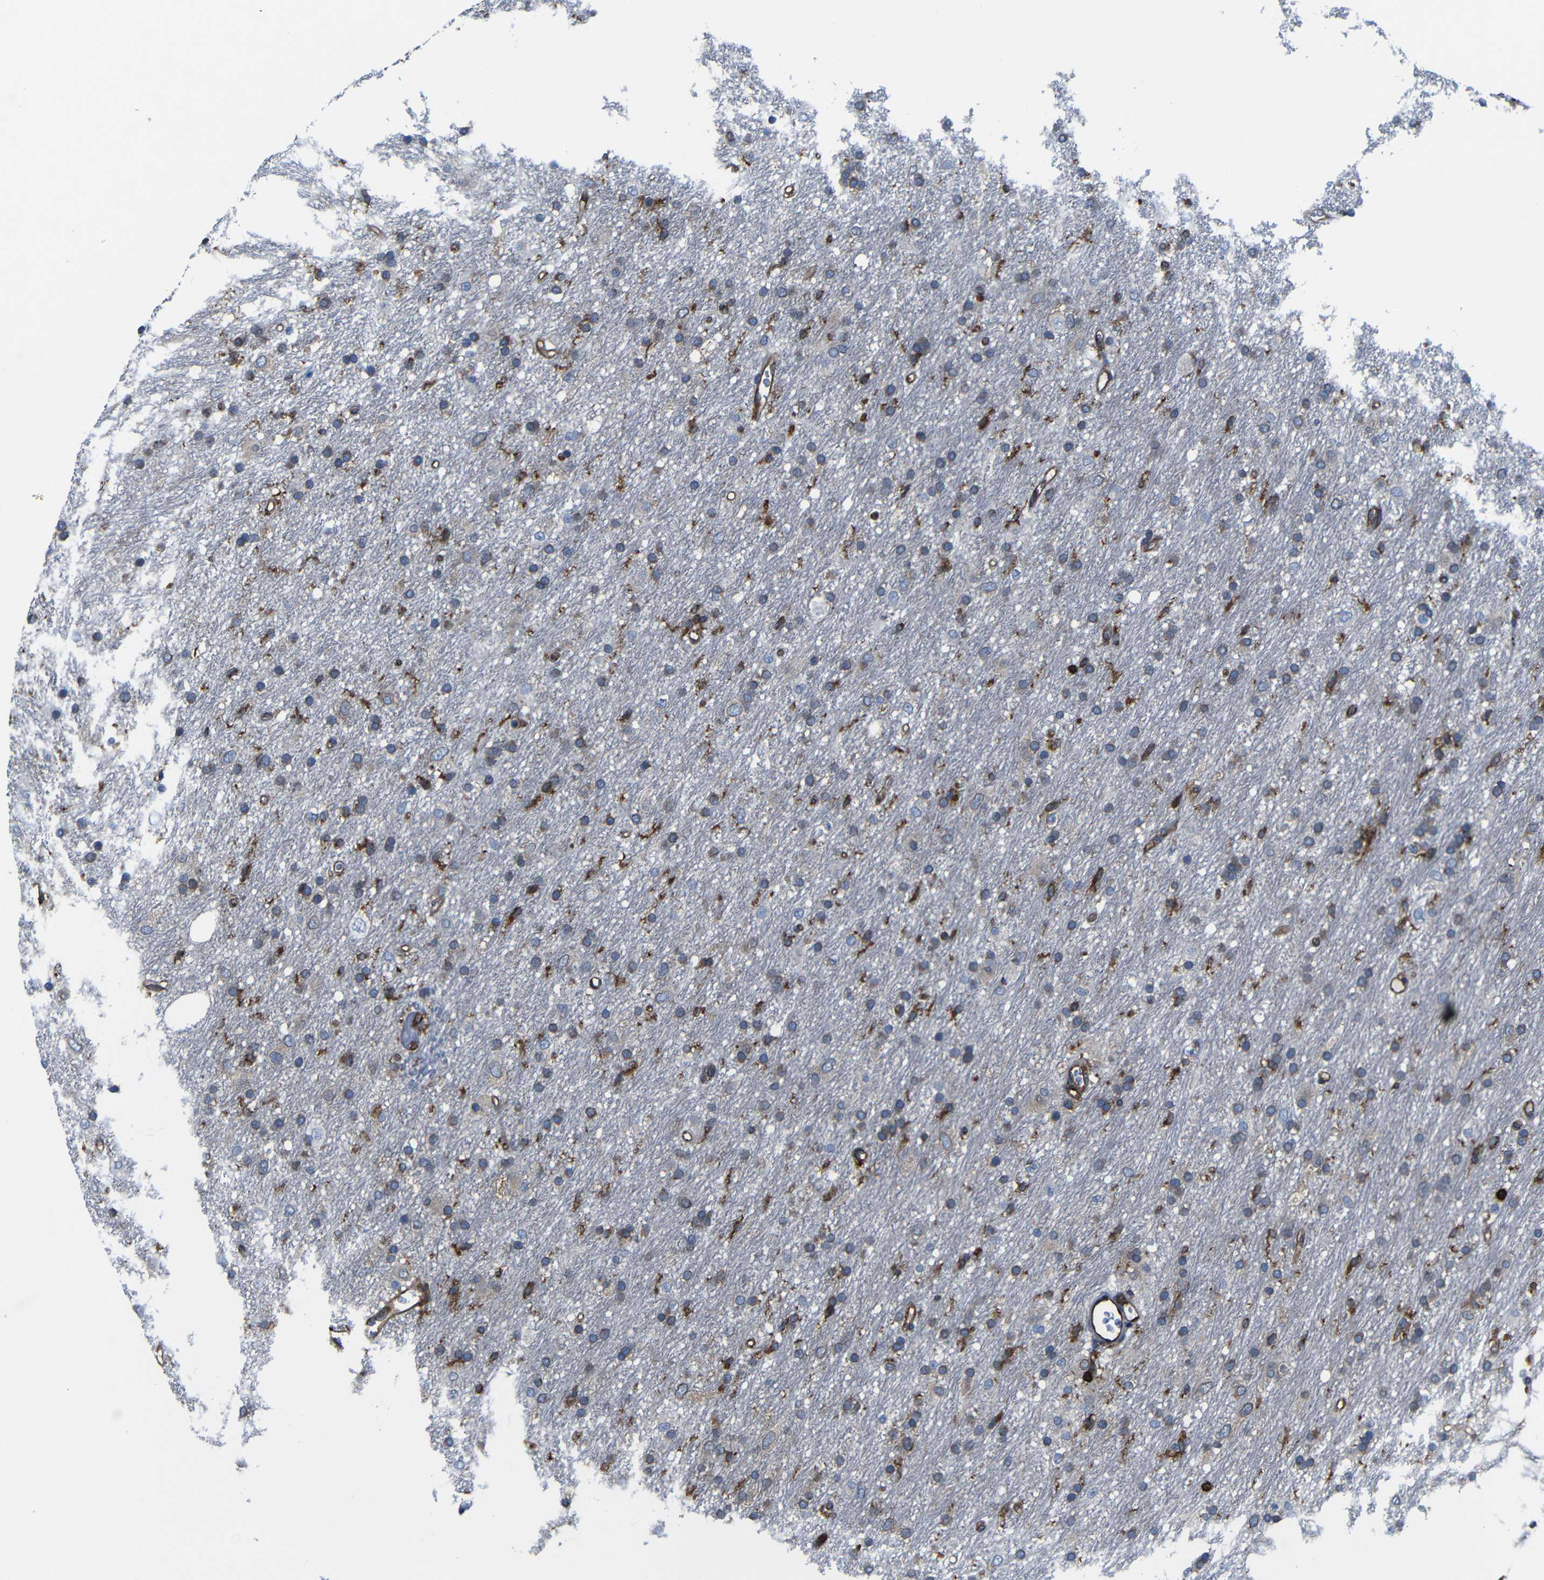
{"staining": {"intensity": "moderate", "quantity": "<25%", "location": "cytoplasmic/membranous"}, "tissue": "glioma", "cell_type": "Tumor cells", "image_type": "cancer", "snomed": [{"axis": "morphology", "description": "Glioma, malignant, Low grade"}, {"axis": "topography", "description": "Brain"}], "caption": "Immunohistochemistry histopathology image of neoplastic tissue: human glioma stained using IHC demonstrates low levels of moderate protein expression localized specifically in the cytoplasmic/membranous of tumor cells, appearing as a cytoplasmic/membranous brown color.", "gene": "ARHGEF1", "patient": {"sex": "male", "age": 77}}